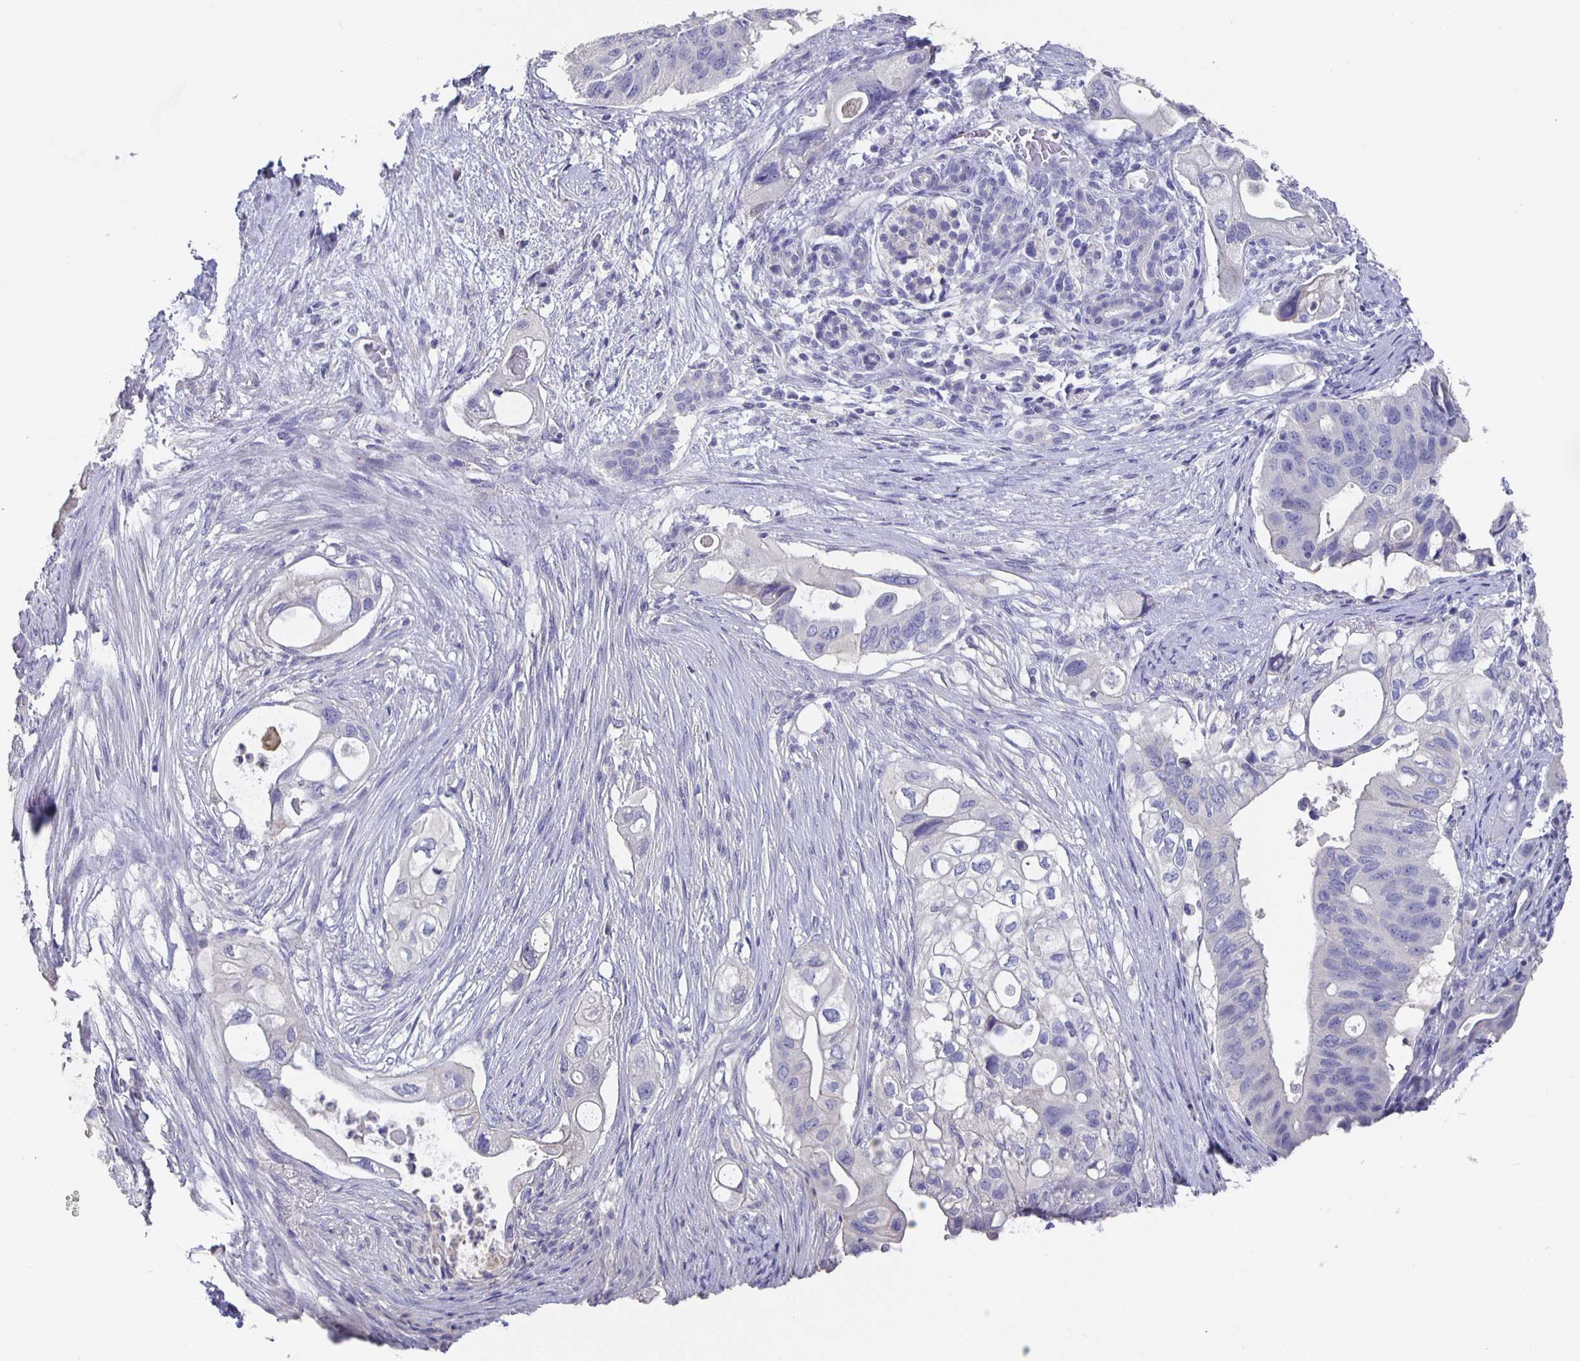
{"staining": {"intensity": "negative", "quantity": "none", "location": "none"}, "tissue": "pancreatic cancer", "cell_type": "Tumor cells", "image_type": "cancer", "snomed": [{"axis": "morphology", "description": "Adenocarcinoma, NOS"}, {"axis": "topography", "description": "Pancreas"}], "caption": "Immunohistochemistry (IHC) micrograph of neoplastic tissue: human pancreatic cancer stained with DAB shows no significant protein expression in tumor cells.", "gene": "CFAP74", "patient": {"sex": "female", "age": 72}}